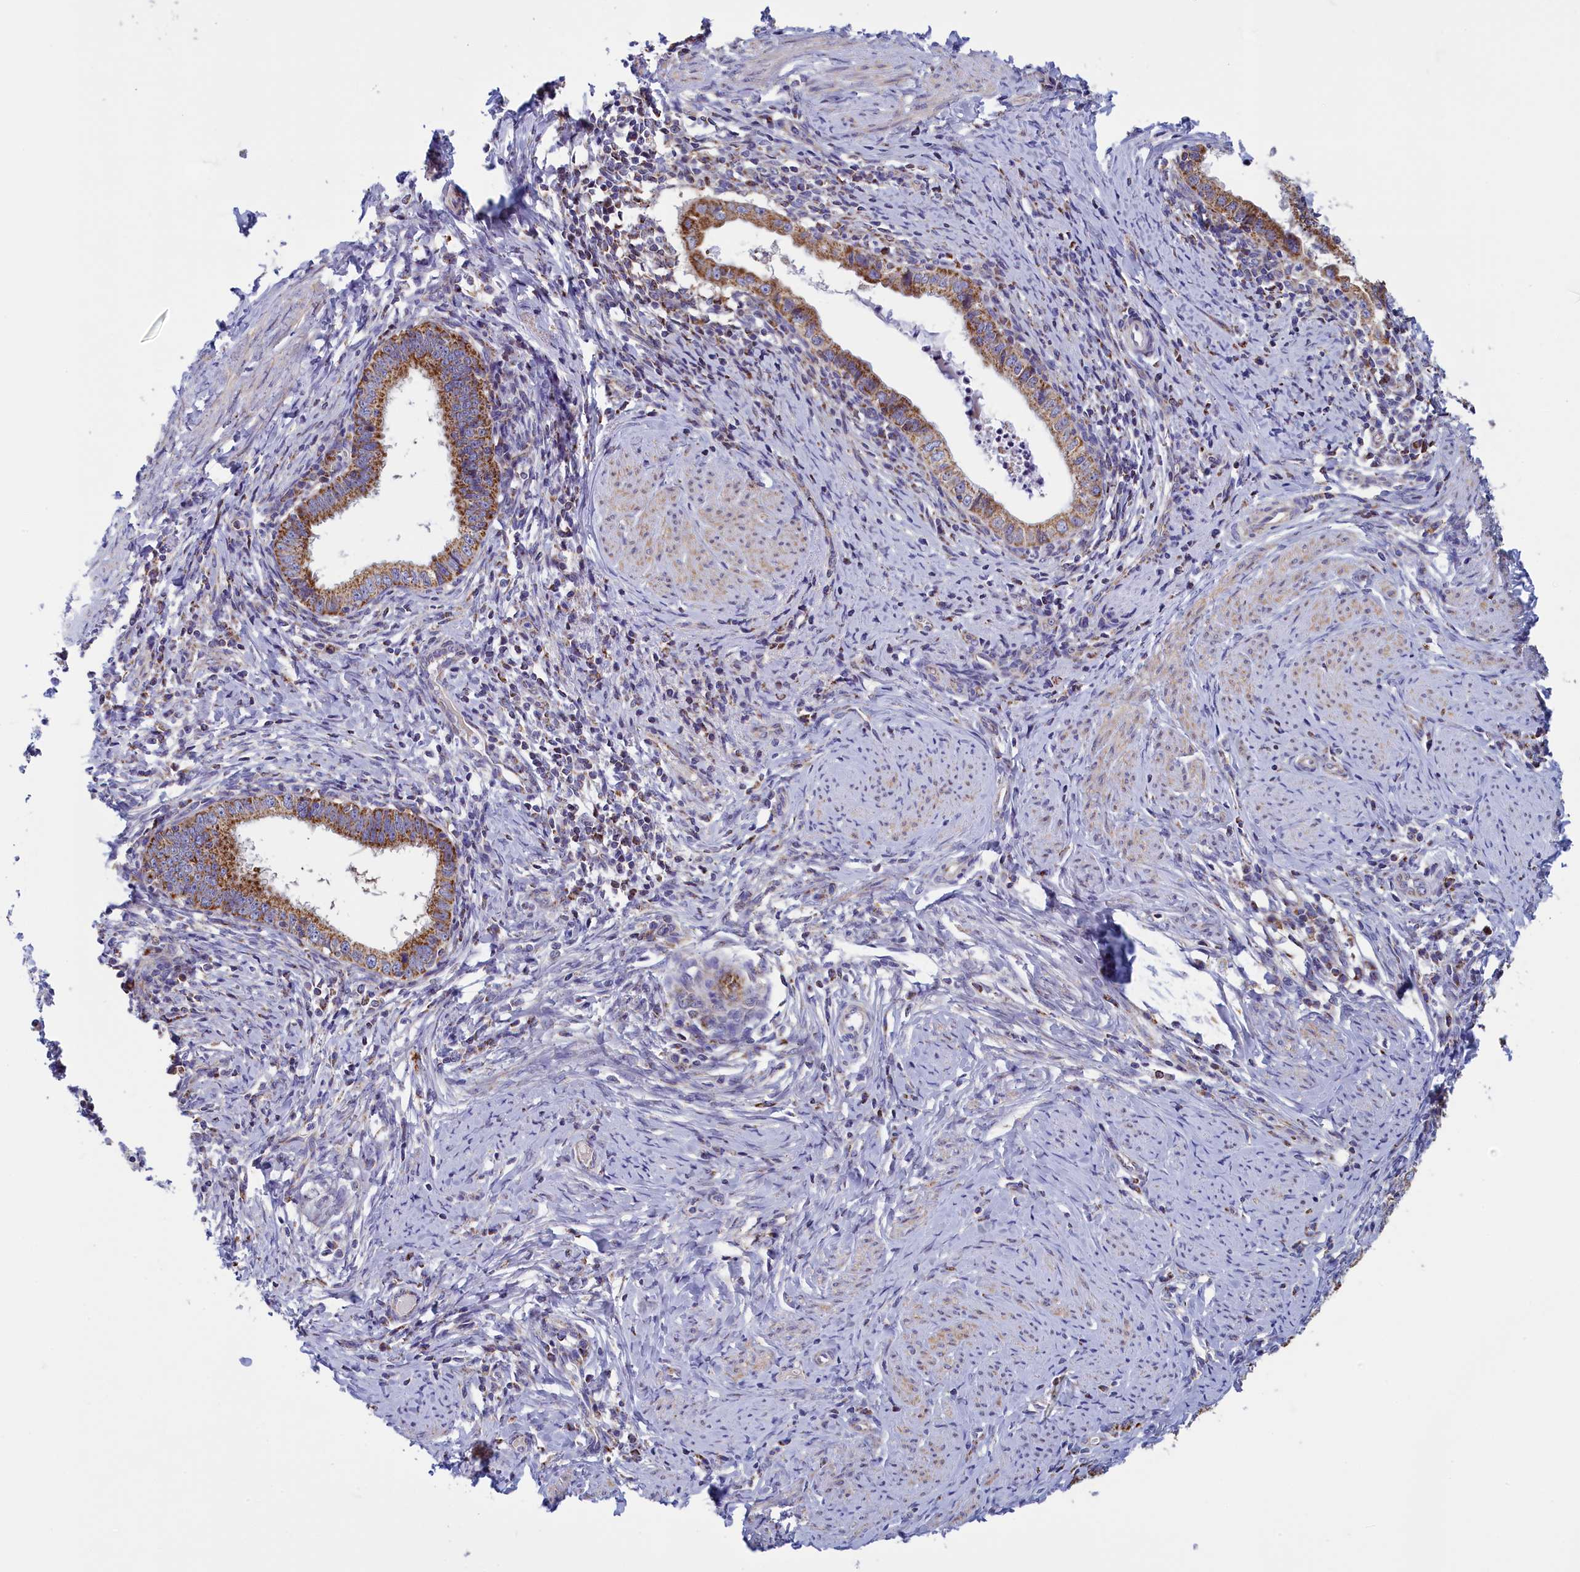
{"staining": {"intensity": "moderate", "quantity": ">75%", "location": "cytoplasmic/membranous"}, "tissue": "cervical cancer", "cell_type": "Tumor cells", "image_type": "cancer", "snomed": [{"axis": "morphology", "description": "Adenocarcinoma, NOS"}, {"axis": "topography", "description": "Cervix"}], "caption": "A histopathology image of human cervical adenocarcinoma stained for a protein demonstrates moderate cytoplasmic/membranous brown staining in tumor cells.", "gene": "IFT122", "patient": {"sex": "female", "age": 36}}